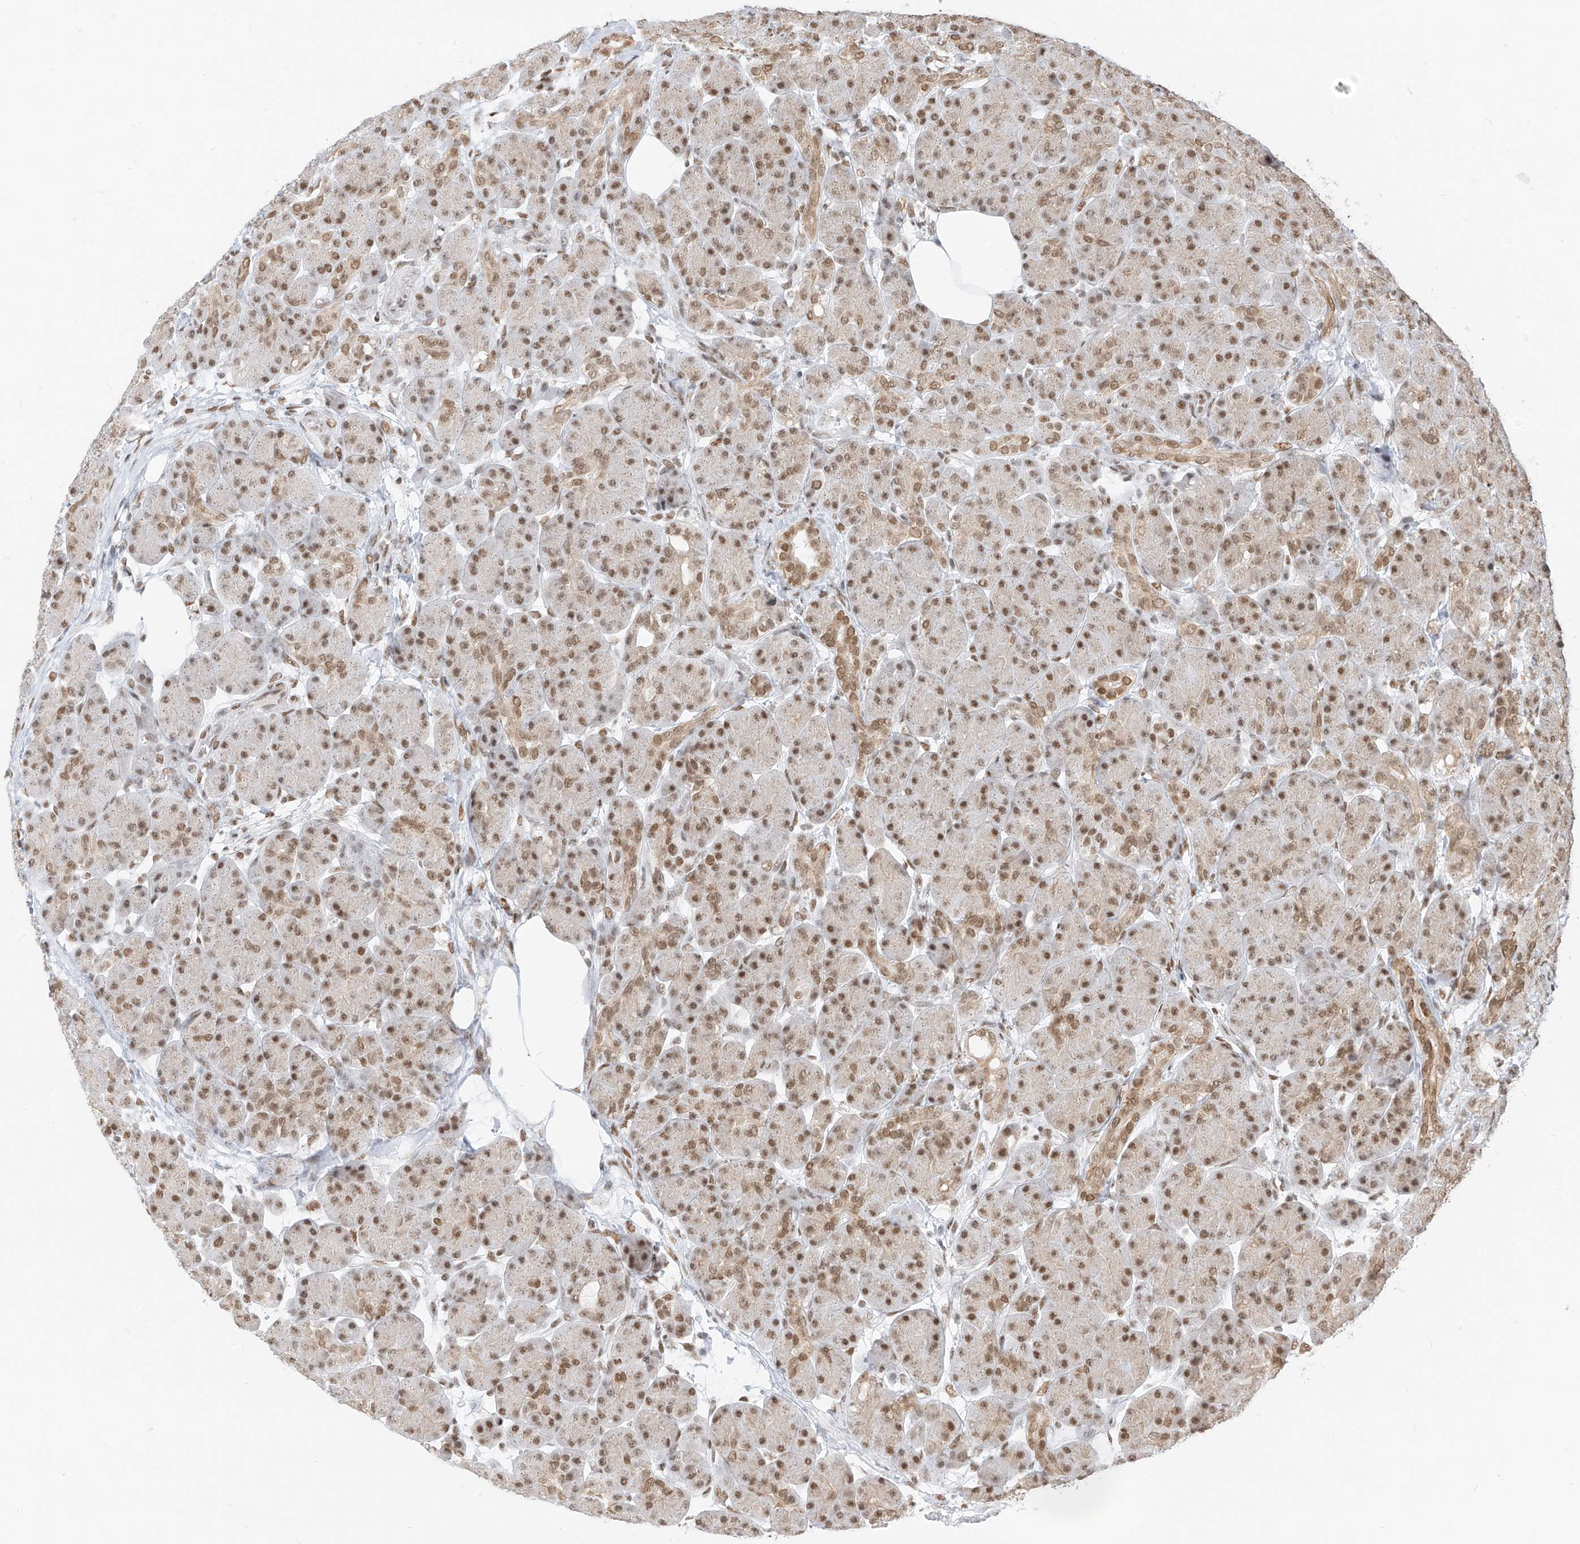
{"staining": {"intensity": "moderate", "quantity": ">75%", "location": "nuclear"}, "tissue": "pancreas", "cell_type": "Exocrine glandular cells", "image_type": "normal", "snomed": [{"axis": "morphology", "description": "Normal tissue, NOS"}, {"axis": "topography", "description": "Pancreas"}], "caption": "Immunohistochemical staining of normal human pancreas displays medium levels of moderate nuclear staining in about >75% of exocrine glandular cells.", "gene": "SMARCA2", "patient": {"sex": "male", "age": 63}}